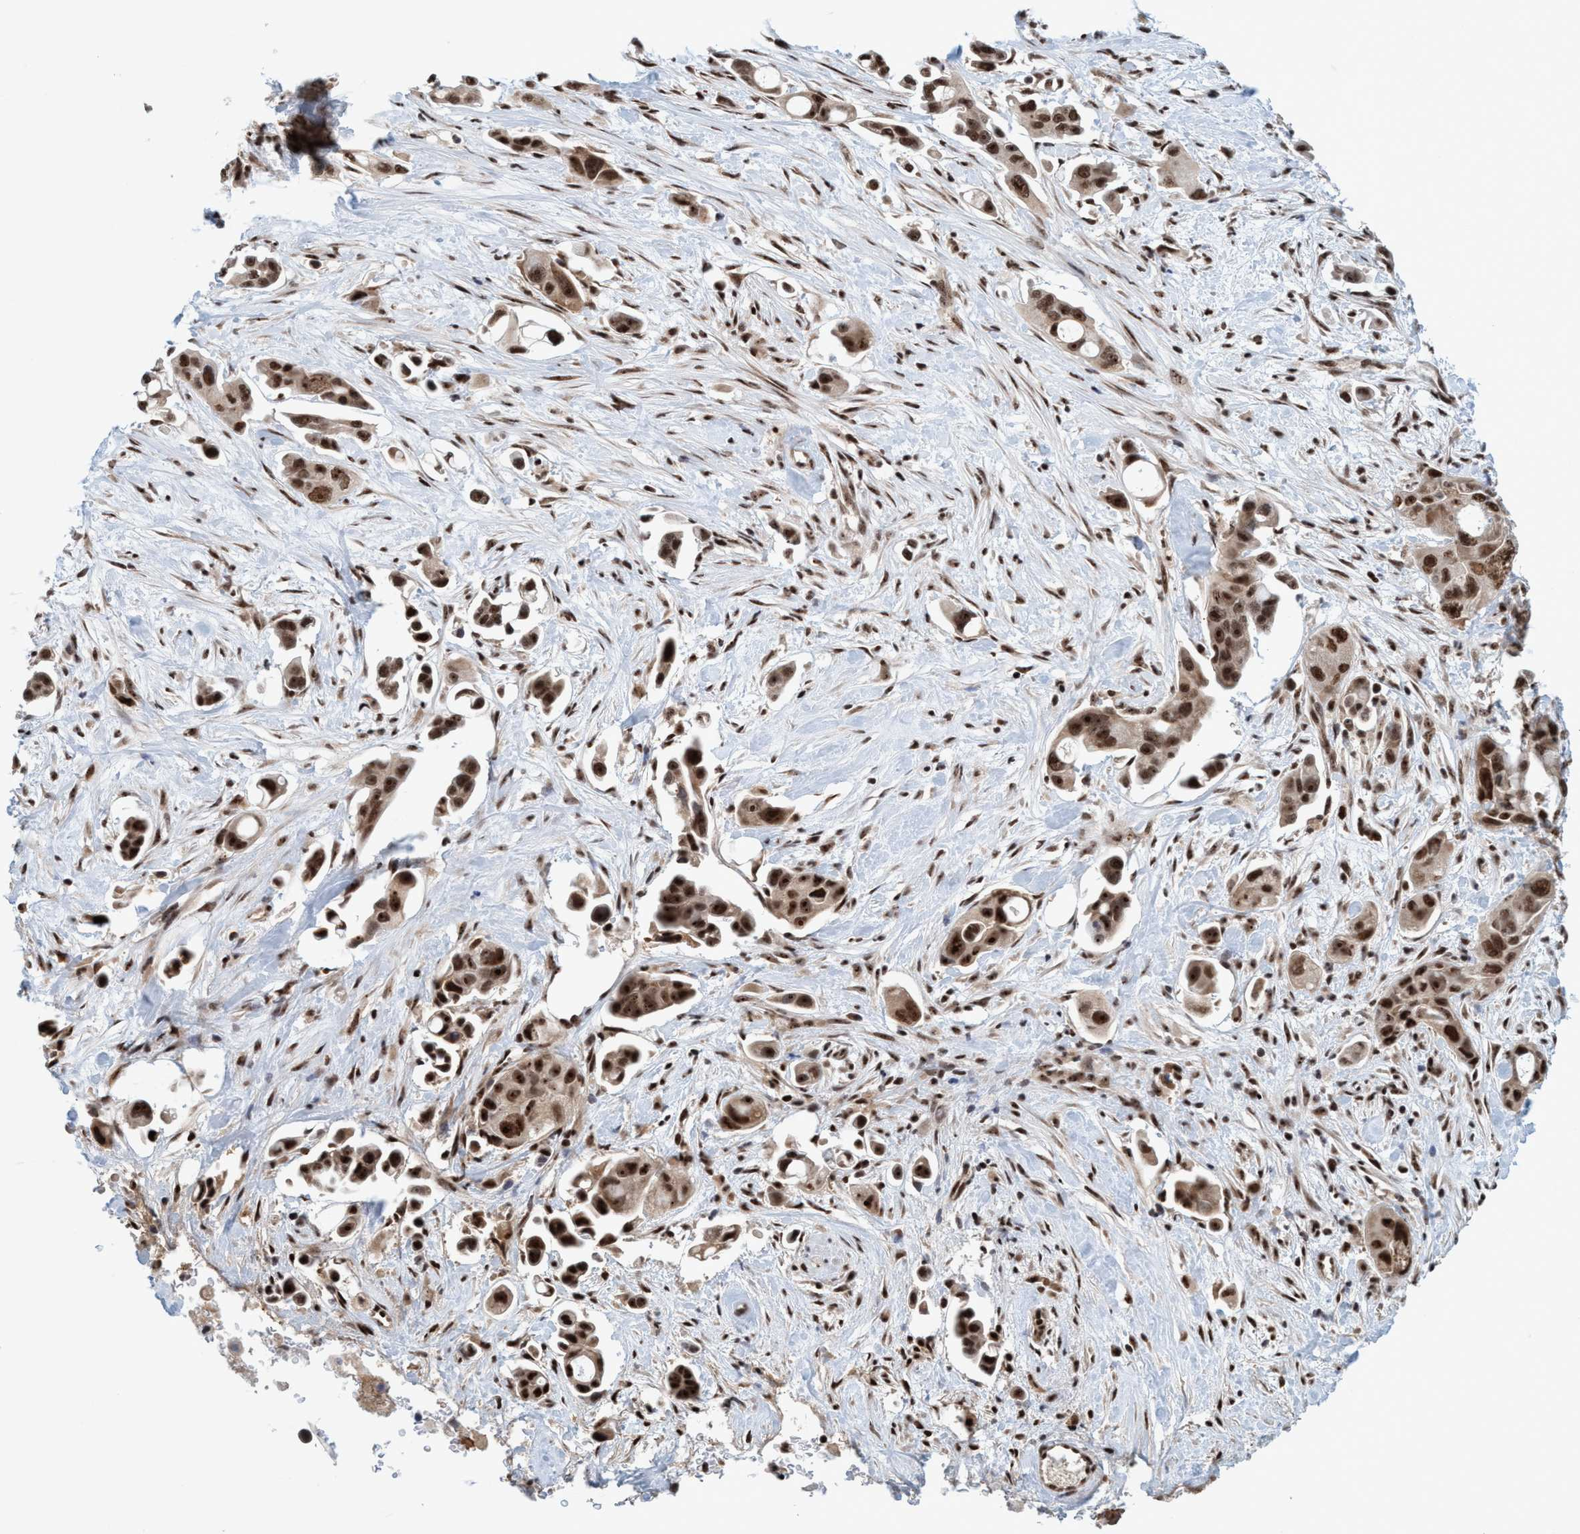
{"staining": {"intensity": "strong", "quantity": ">75%", "location": "nuclear"}, "tissue": "pancreatic cancer", "cell_type": "Tumor cells", "image_type": "cancer", "snomed": [{"axis": "morphology", "description": "Adenocarcinoma, NOS"}, {"axis": "topography", "description": "Pancreas"}], "caption": "Pancreatic adenocarcinoma was stained to show a protein in brown. There is high levels of strong nuclear expression in about >75% of tumor cells.", "gene": "SMCR8", "patient": {"sex": "male", "age": 53}}